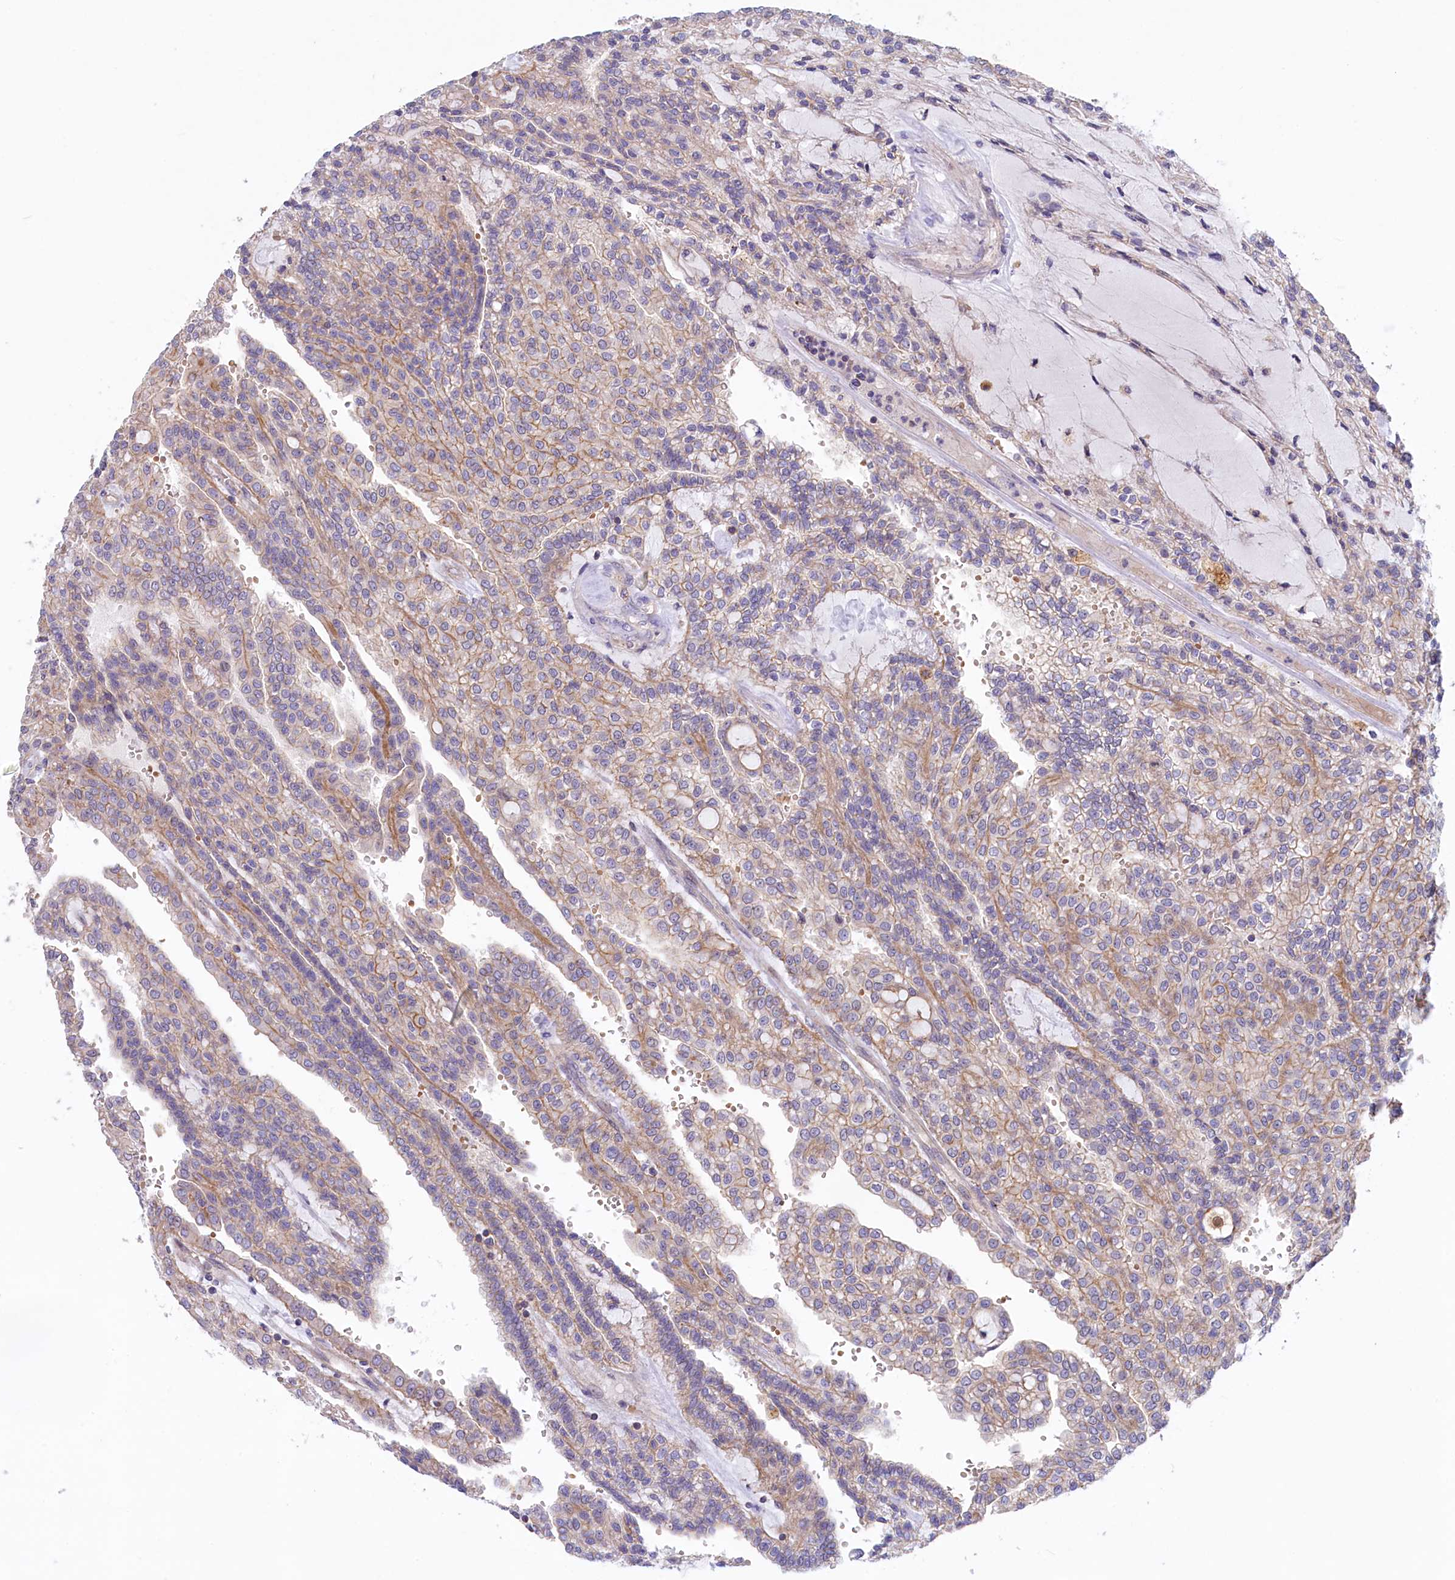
{"staining": {"intensity": "negative", "quantity": "none", "location": "none"}, "tissue": "renal cancer", "cell_type": "Tumor cells", "image_type": "cancer", "snomed": [{"axis": "morphology", "description": "Adenocarcinoma, NOS"}, {"axis": "topography", "description": "Kidney"}], "caption": "Immunohistochemical staining of renal adenocarcinoma shows no significant positivity in tumor cells.", "gene": "HYKK", "patient": {"sex": "male", "age": 63}}